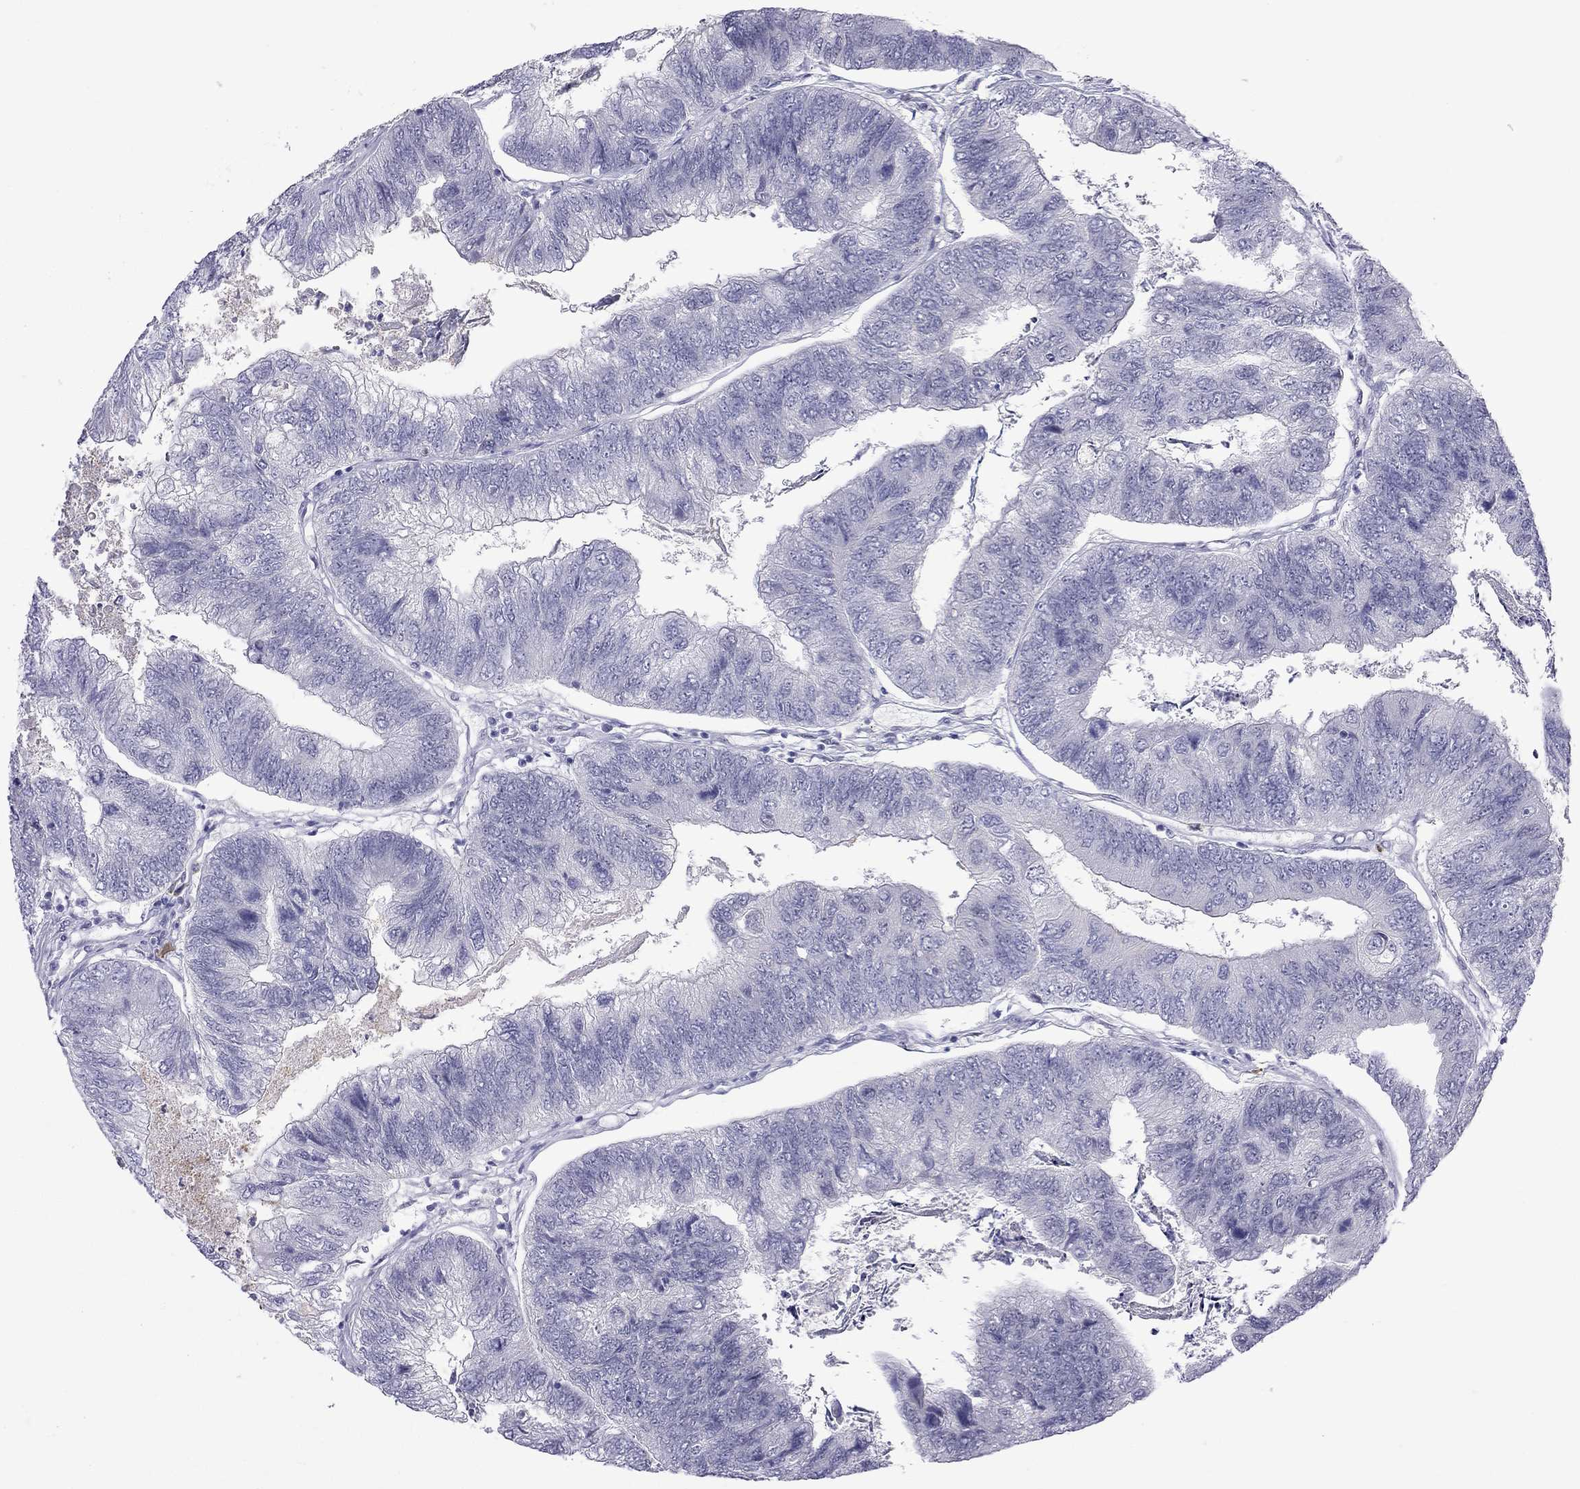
{"staining": {"intensity": "negative", "quantity": "none", "location": "none"}, "tissue": "colorectal cancer", "cell_type": "Tumor cells", "image_type": "cancer", "snomed": [{"axis": "morphology", "description": "Adenocarcinoma, NOS"}, {"axis": "topography", "description": "Colon"}], "caption": "Immunohistochemistry (IHC) of human colorectal cancer exhibits no expression in tumor cells.", "gene": "RTL9", "patient": {"sex": "female", "age": 67}}